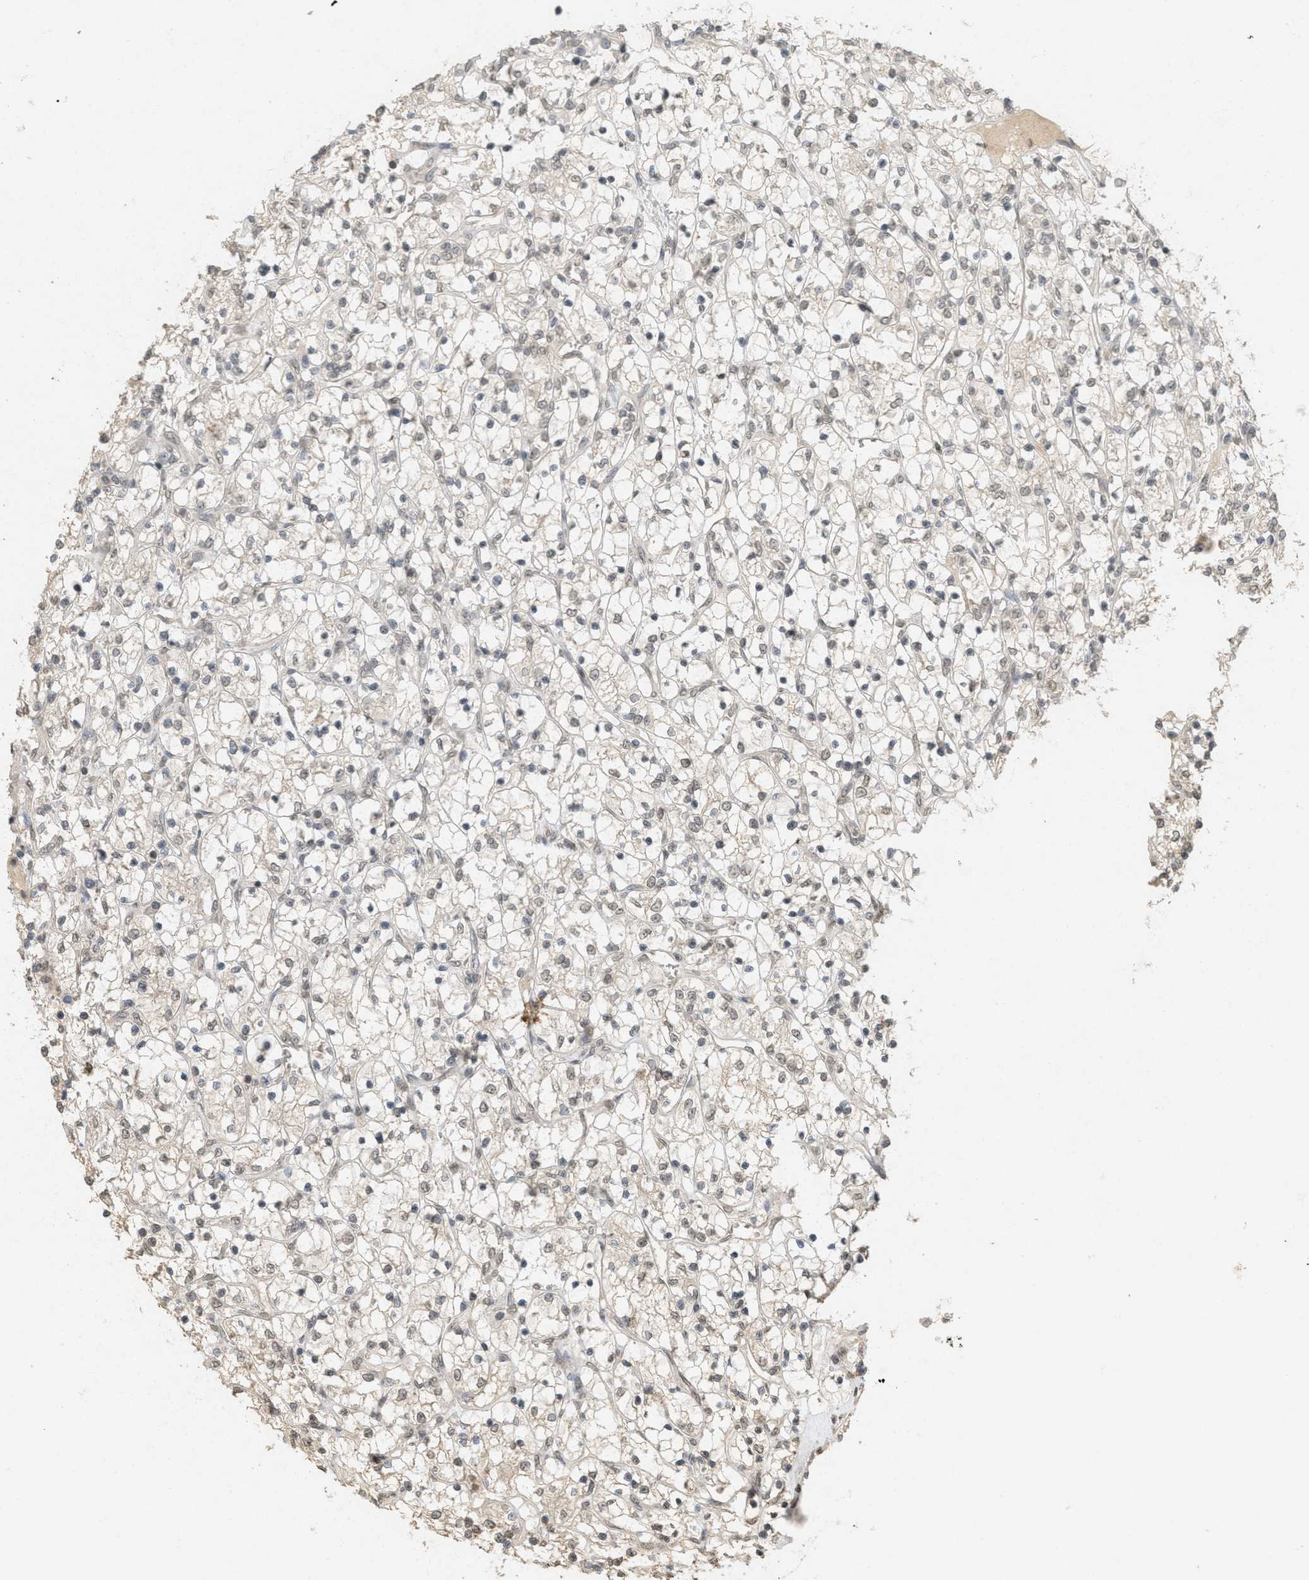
{"staining": {"intensity": "weak", "quantity": ">75%", "location": "nuclear"}, "tissue": "renal cancer", "cell_type": "Tumor cells", "image_type": "cancer", "snomed": [{"axis": "morphology", "description": "Adenocarcinoma, NOS"}, {"axis": "topography", "description": "Kidney"}], "caption": "Brown immunohistochemical staining in human renal cancer displays weak nuclear positivity in about >75% of tumor cells. (Brightfield microscopy of DAB IHC at high magnification).", "gene": "ABHD6", "patient": {"sex": "female", "age": 69}}